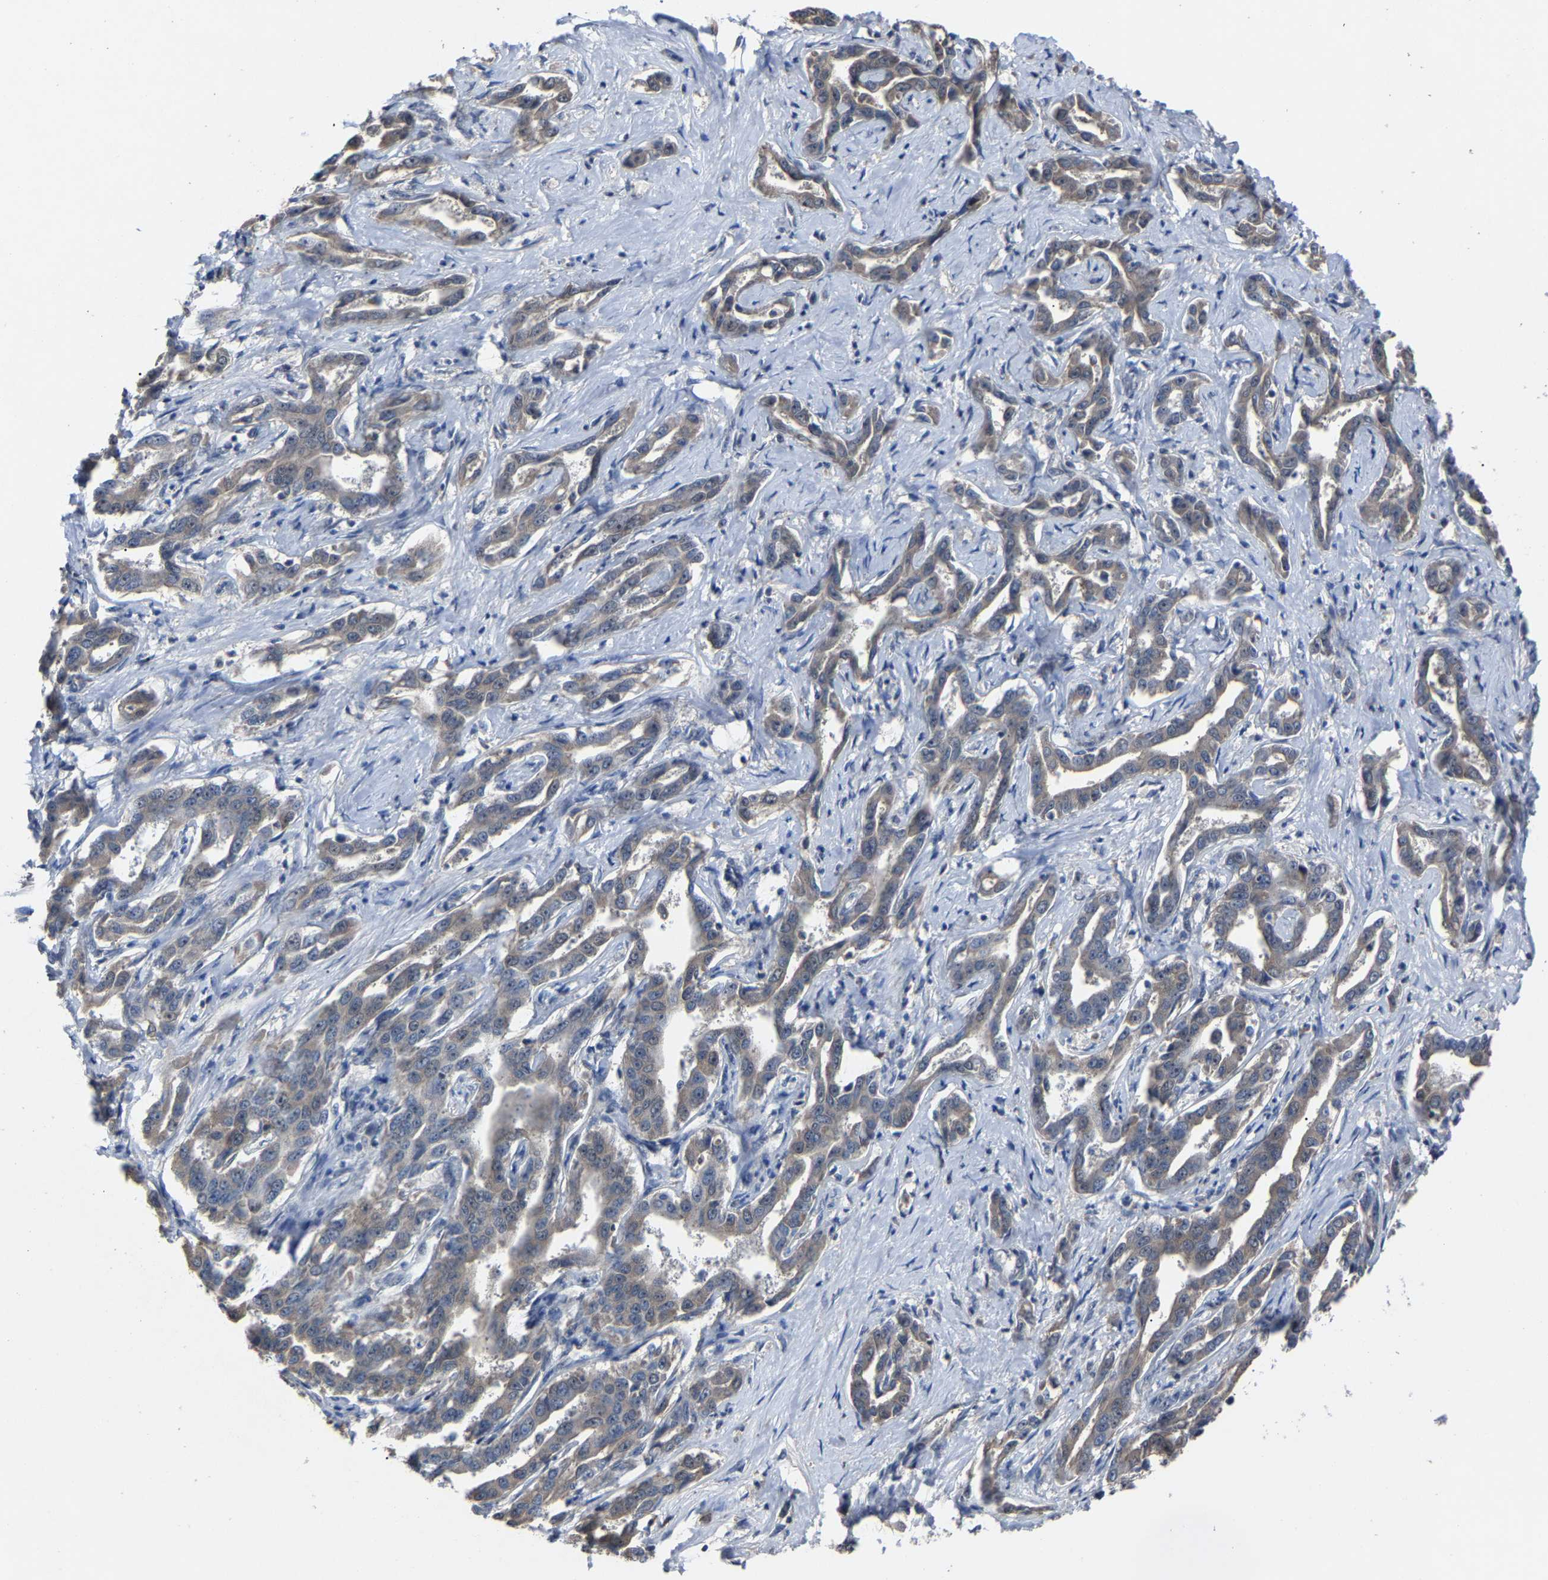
{"staining": {"intensity": "weak", "quantity": "<25%", "location": "cytoplasmic/membranous"}, "tissue": "liver cancer", "cell_type": "Tumor cells", "image_type": "cancer", "snomed": [{"axis": "morphology", "description": "Cholangiocarcinoma"}, {"axis": "topography", "description": "Liver"}], "caption": "Protein analysis of cholangiocarcinoma (liver) exhibits no significant expression in tumor cells.", "gene": "LSM8", "patient": {"sex": "male", "age": 59}}